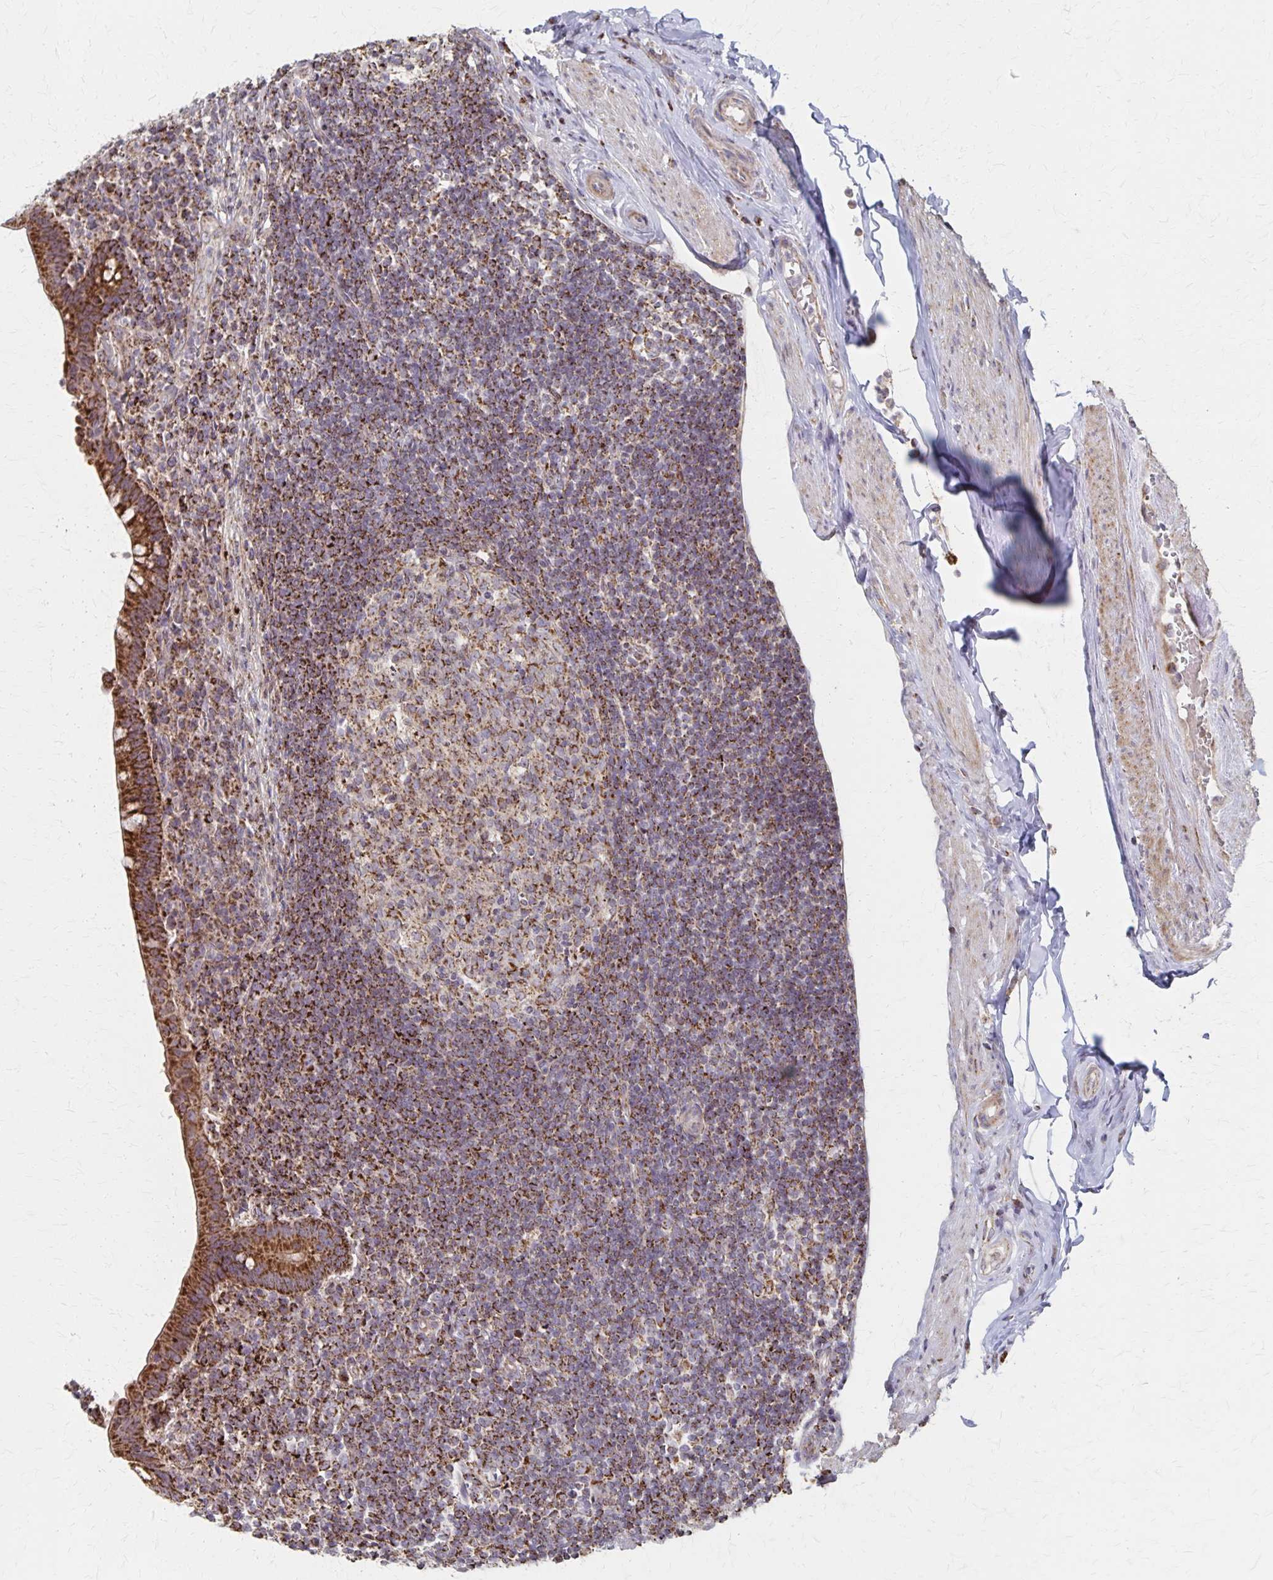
{"staining": {"intensity": "strong", "quantity": ">75%", "location": "cytoplasmic/membranous"}, "tissue": "appendix", "cell_type": "Glandular cells", "image_type": "normal", "snomed": [{"axis": "morphology", "description": "Normal tissue, NOS"}, {"axis": "topography", "description": "Appendix"}], "caption": "Approximately >75% of glandular cells in normal human appendix display strong cytoplasmic/membranous protein staining as visualized by brown immunohistochemical staining.", "gene": "DYRK4", "patient": {"sex": "female", "age": 56}}